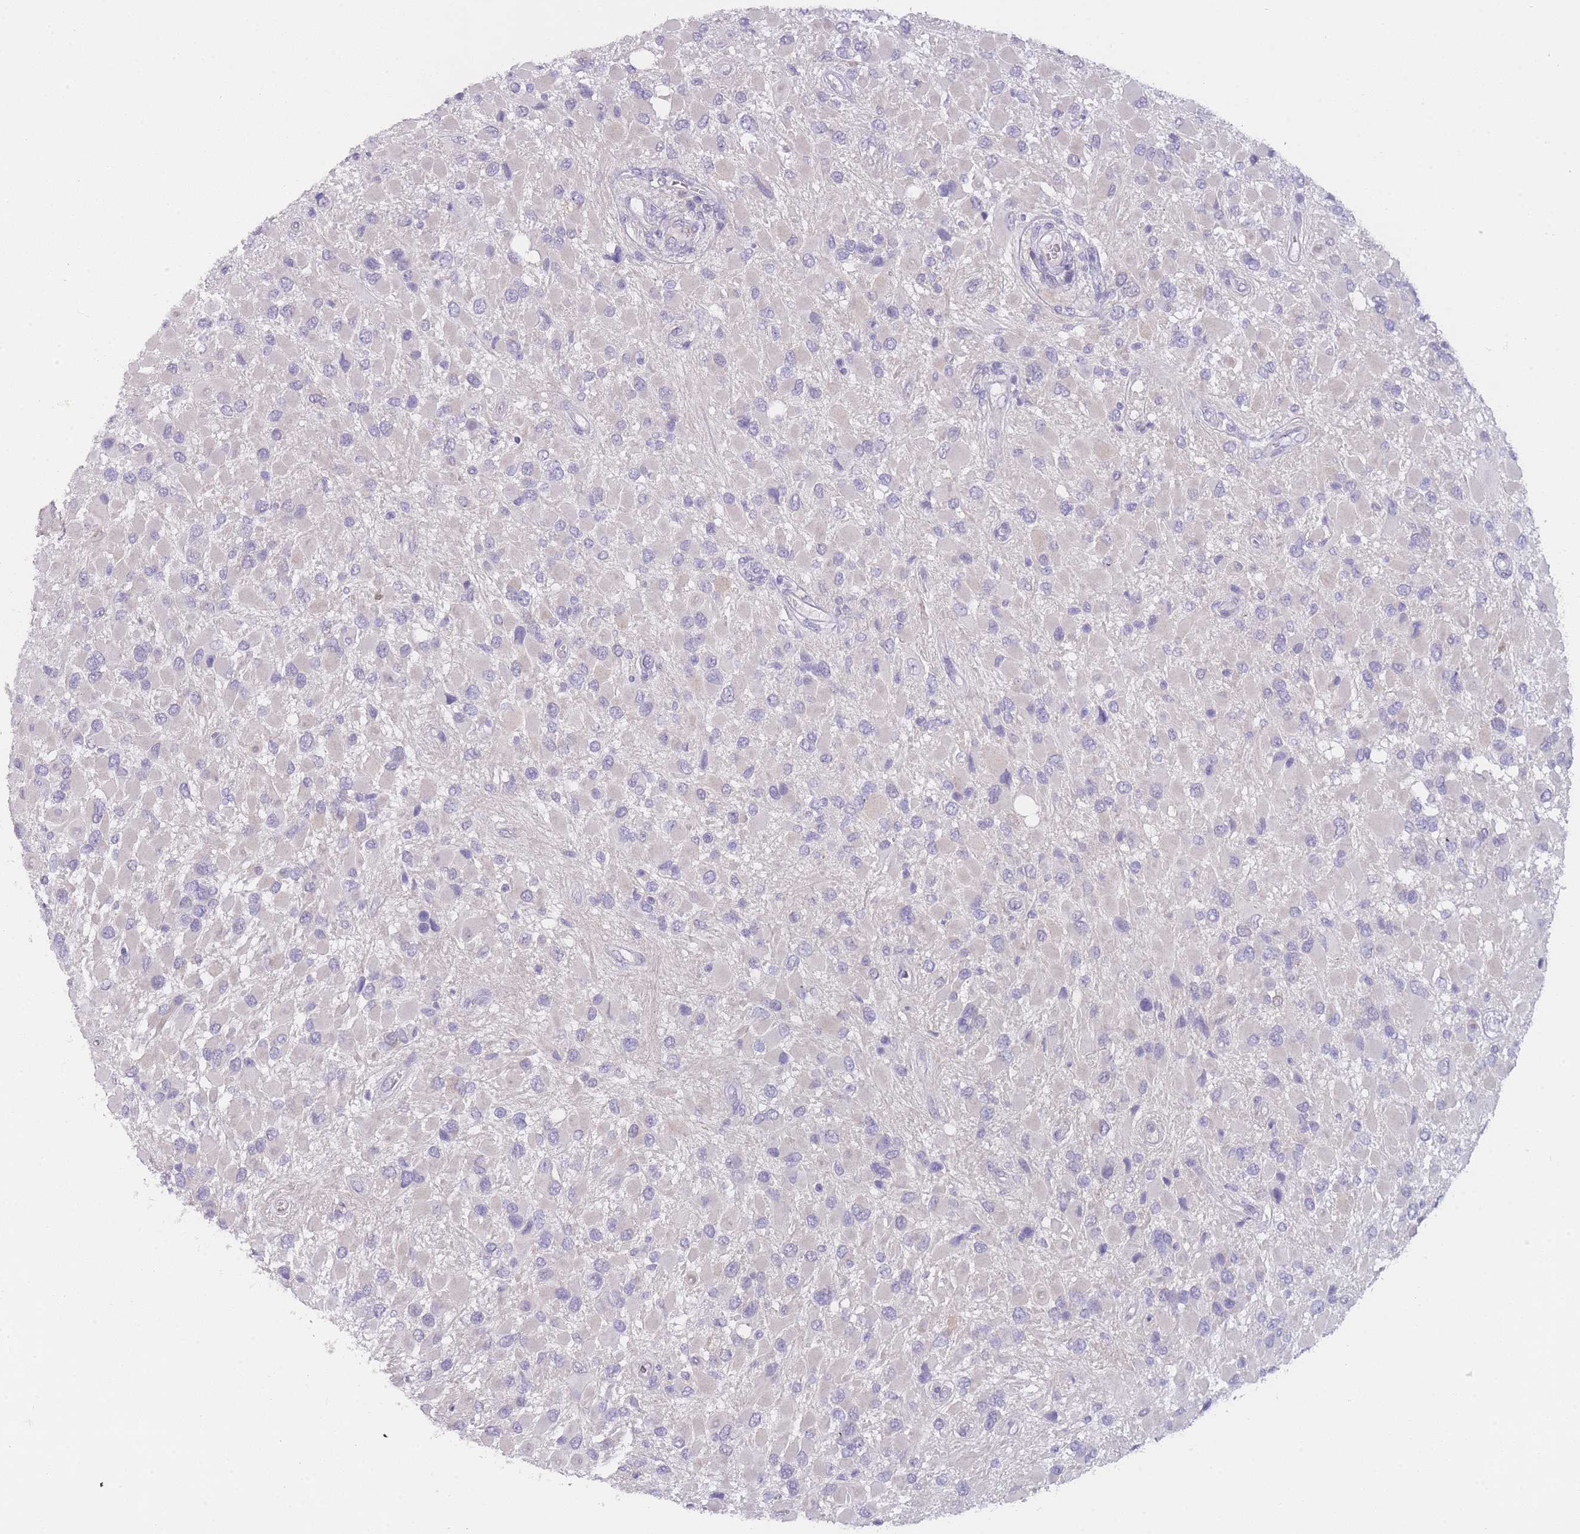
{"staining": {"intensity": "negative", "quantity": "none", "location": "none"}, "tissue": "glioma", "cell_type": "Tumor cells", "image_type": "cancer", "snomed": [{"axis": "morphology", "description": "Glioma, malignant, High grade"}, {"axis": "topography", "description": "Brain"}], "caption": "Immunohistochemistry photomicrograph of neoplastic tissue: glioma stained with DAB (3,3'-diaminobenzidine) reveals no significant protein staining in tumor cells.", "gene": "MRI1", "patient": {"sex": "male", "age": 53}}